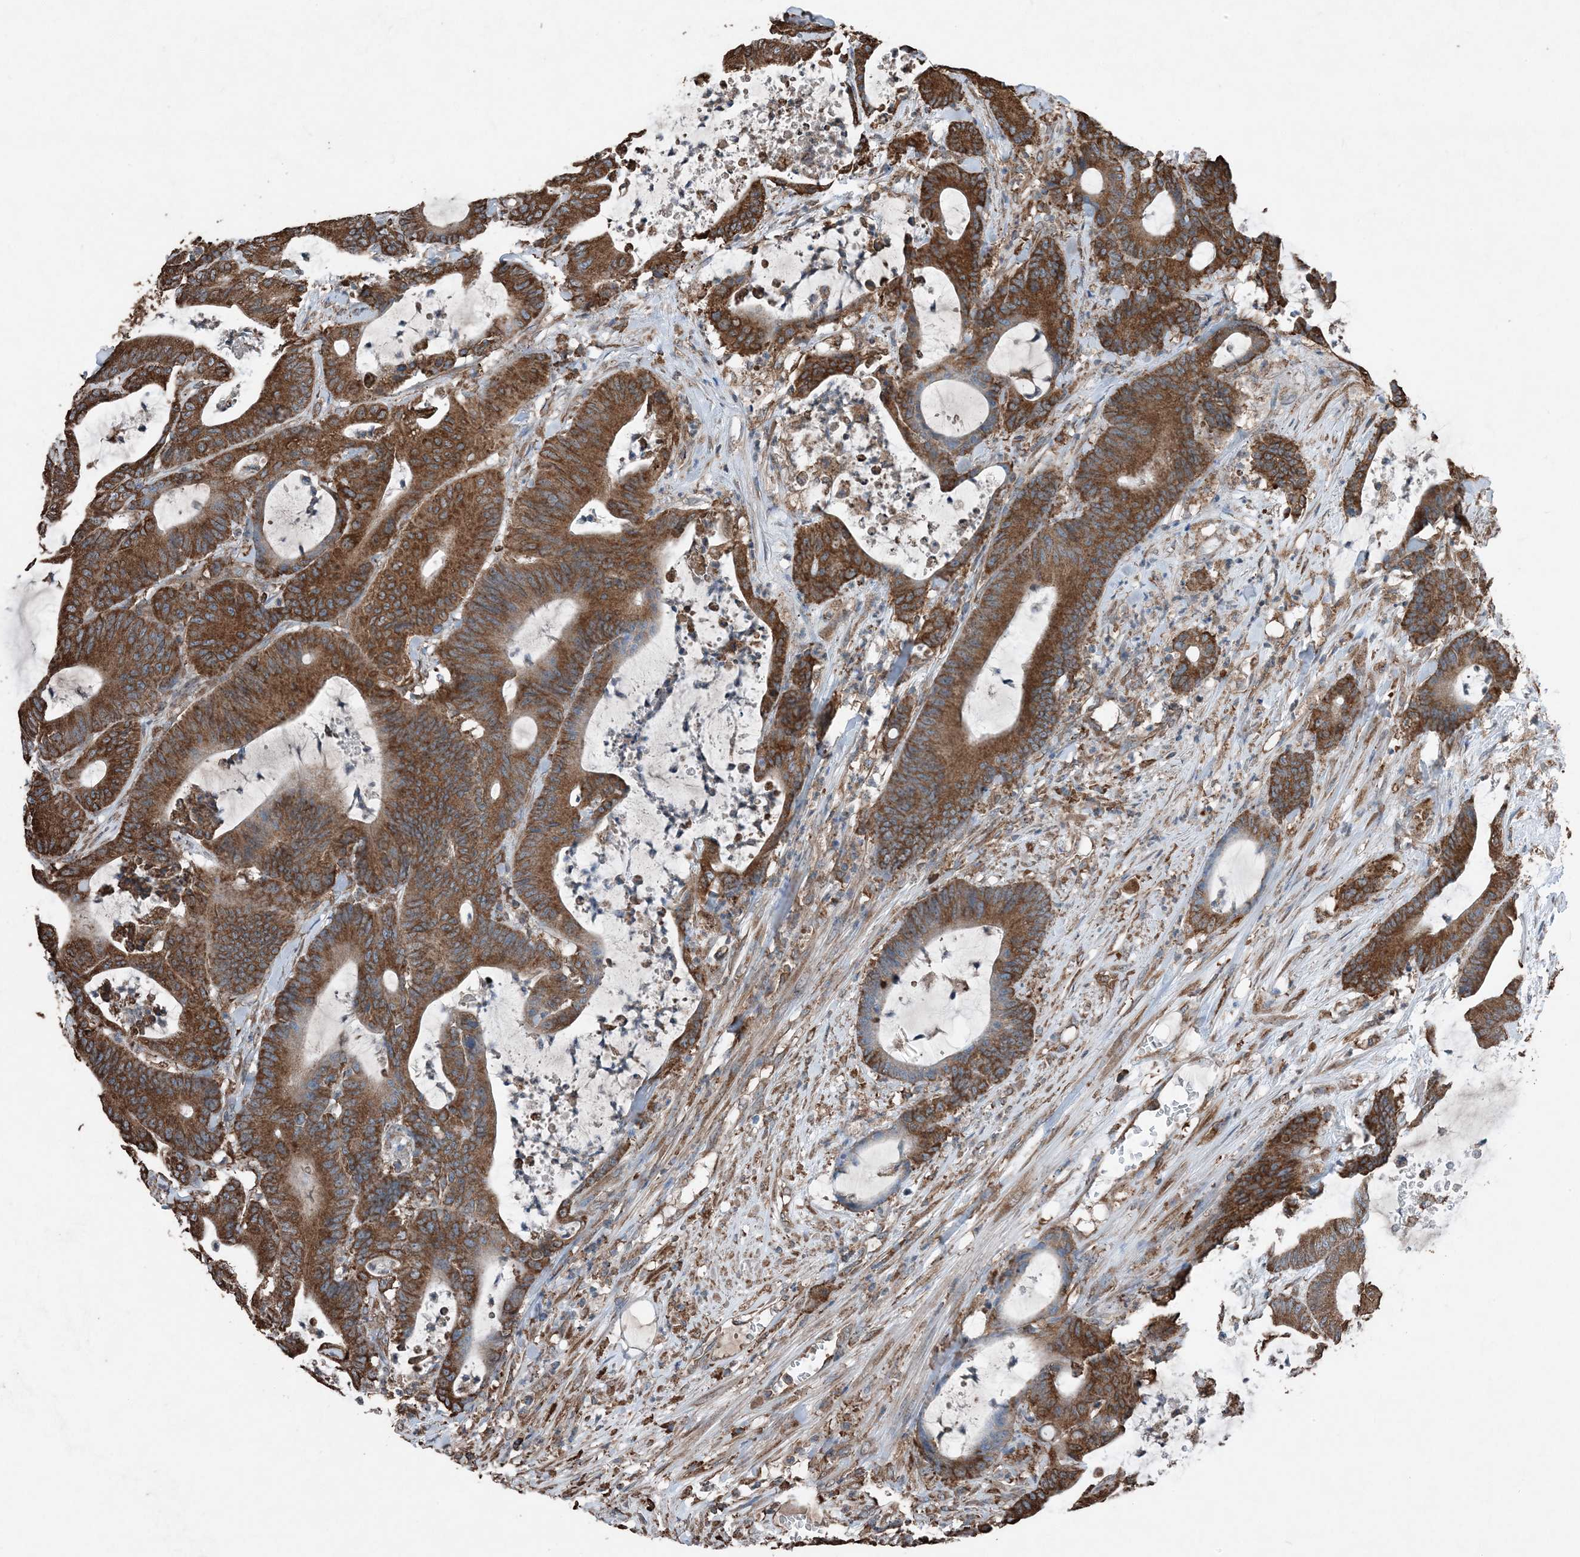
{"staining": {"intensity": "strong", "quantity": ">75%", "location": "cytoplasmic/membranous"}, "tissue": "colorectal cancer", "cell_type": "Tumor cells", "image_type": "cancer", "snomed": [{"axis": "morphology", "description": "Adenocarcinoma, NOS"}, {"axis": "topography", "description": "Colon"}], "caption": "The immunohistochemical stain shows strong cytoplasmic/membranous staining in tumor cells of colorectal cancer tissue. (DAB (3,3'-diaminobenzidine) IHC with brightfield microscopy, high magnification).", "gene": "PDIA6", "patient": {"sex": "female", "age": 84}}